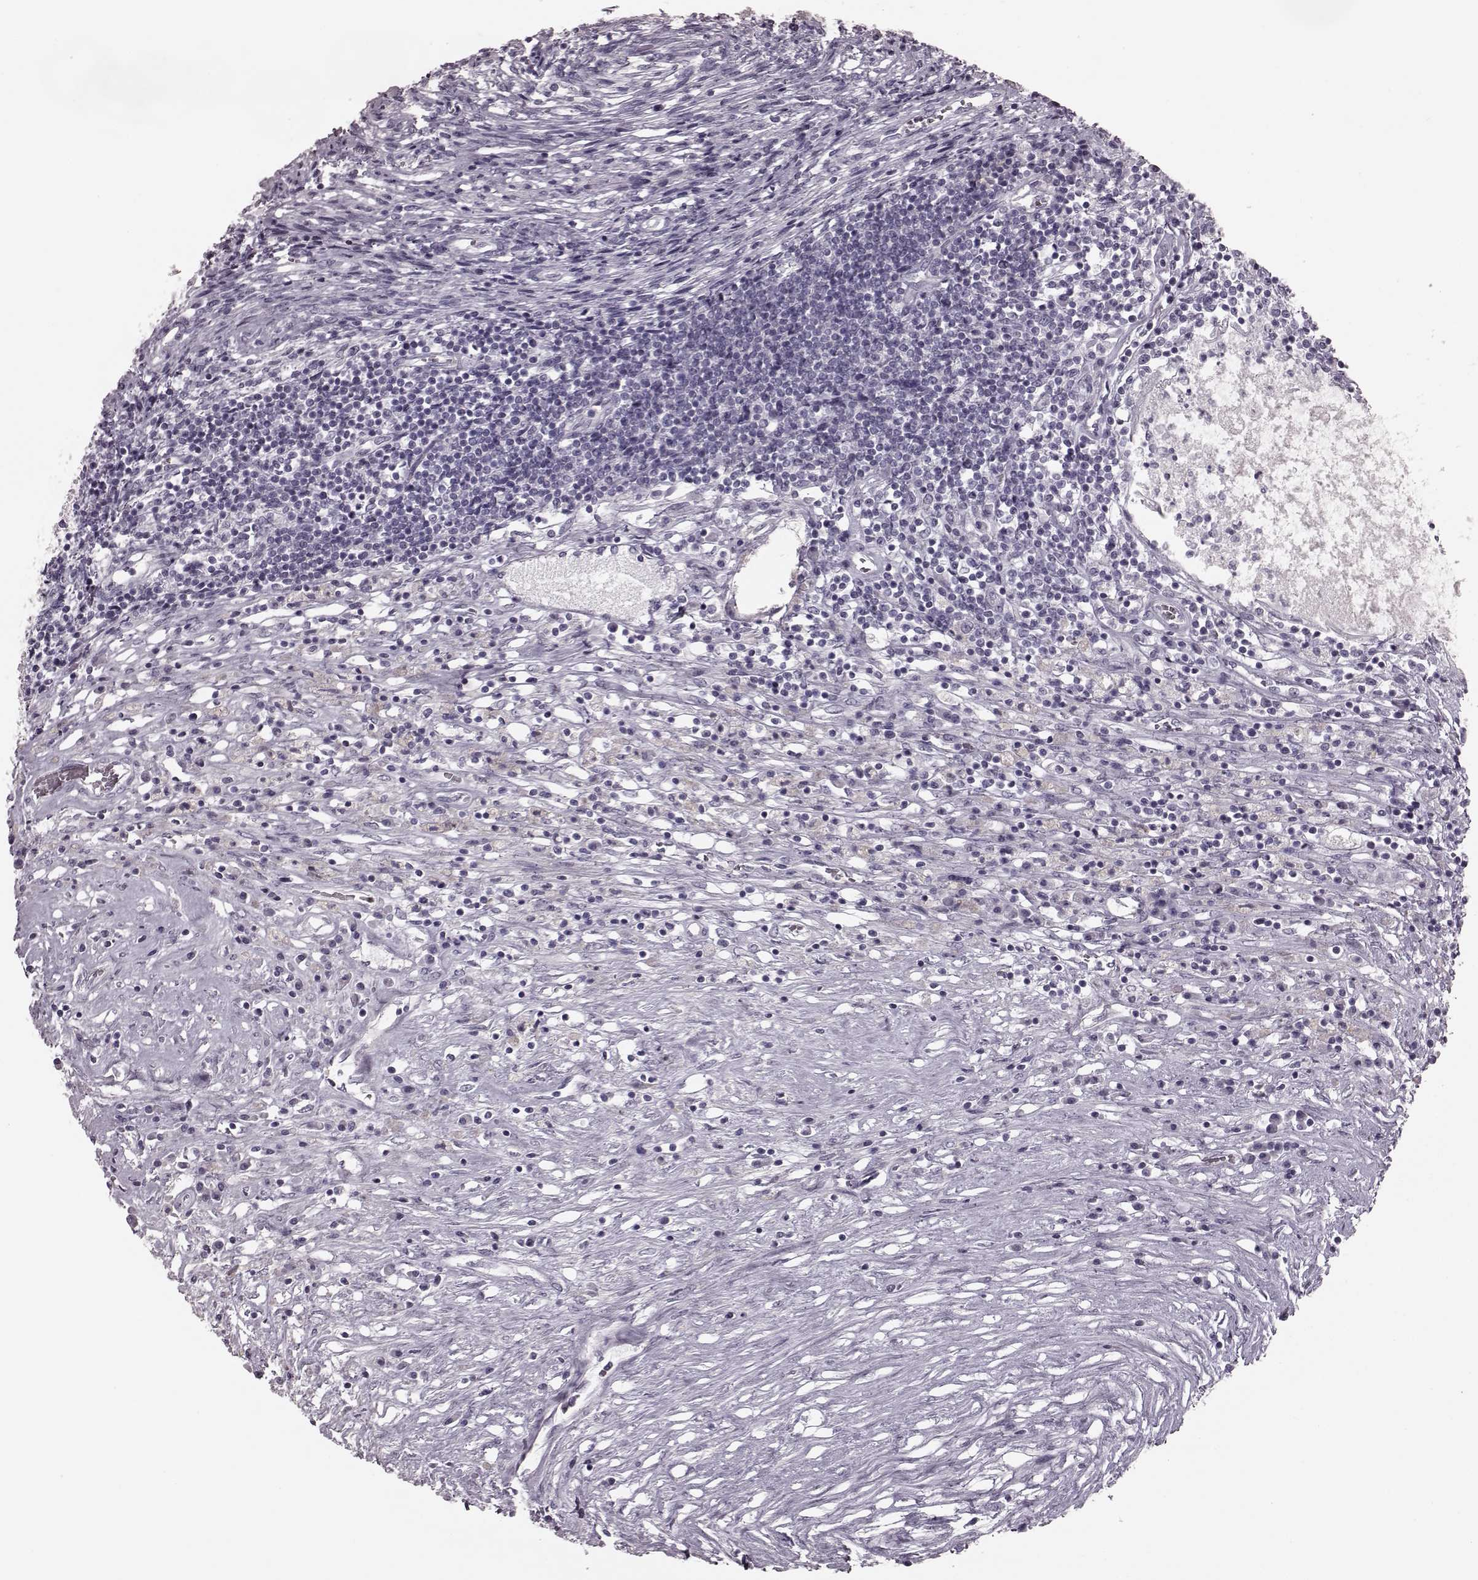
{"staining": {"intensity": "negative", "quantity": "none", "location": "none"}, "tissue": "testis cancer", "cell_type": "Tumor cells", "image_type": "cancer", "snomed": [{"axis": "morphology", "description": "Carcinoma, Embryonal, NOS"}, {"axis": "topography", "description": "Testis"}], "caption": "This is a histopathology image of IHC staining of testis embryonal carcinoma, which shows no expression in tumor cells.", "gene": "TRPM1", "patient": {"sex": "male", "age": 37}}